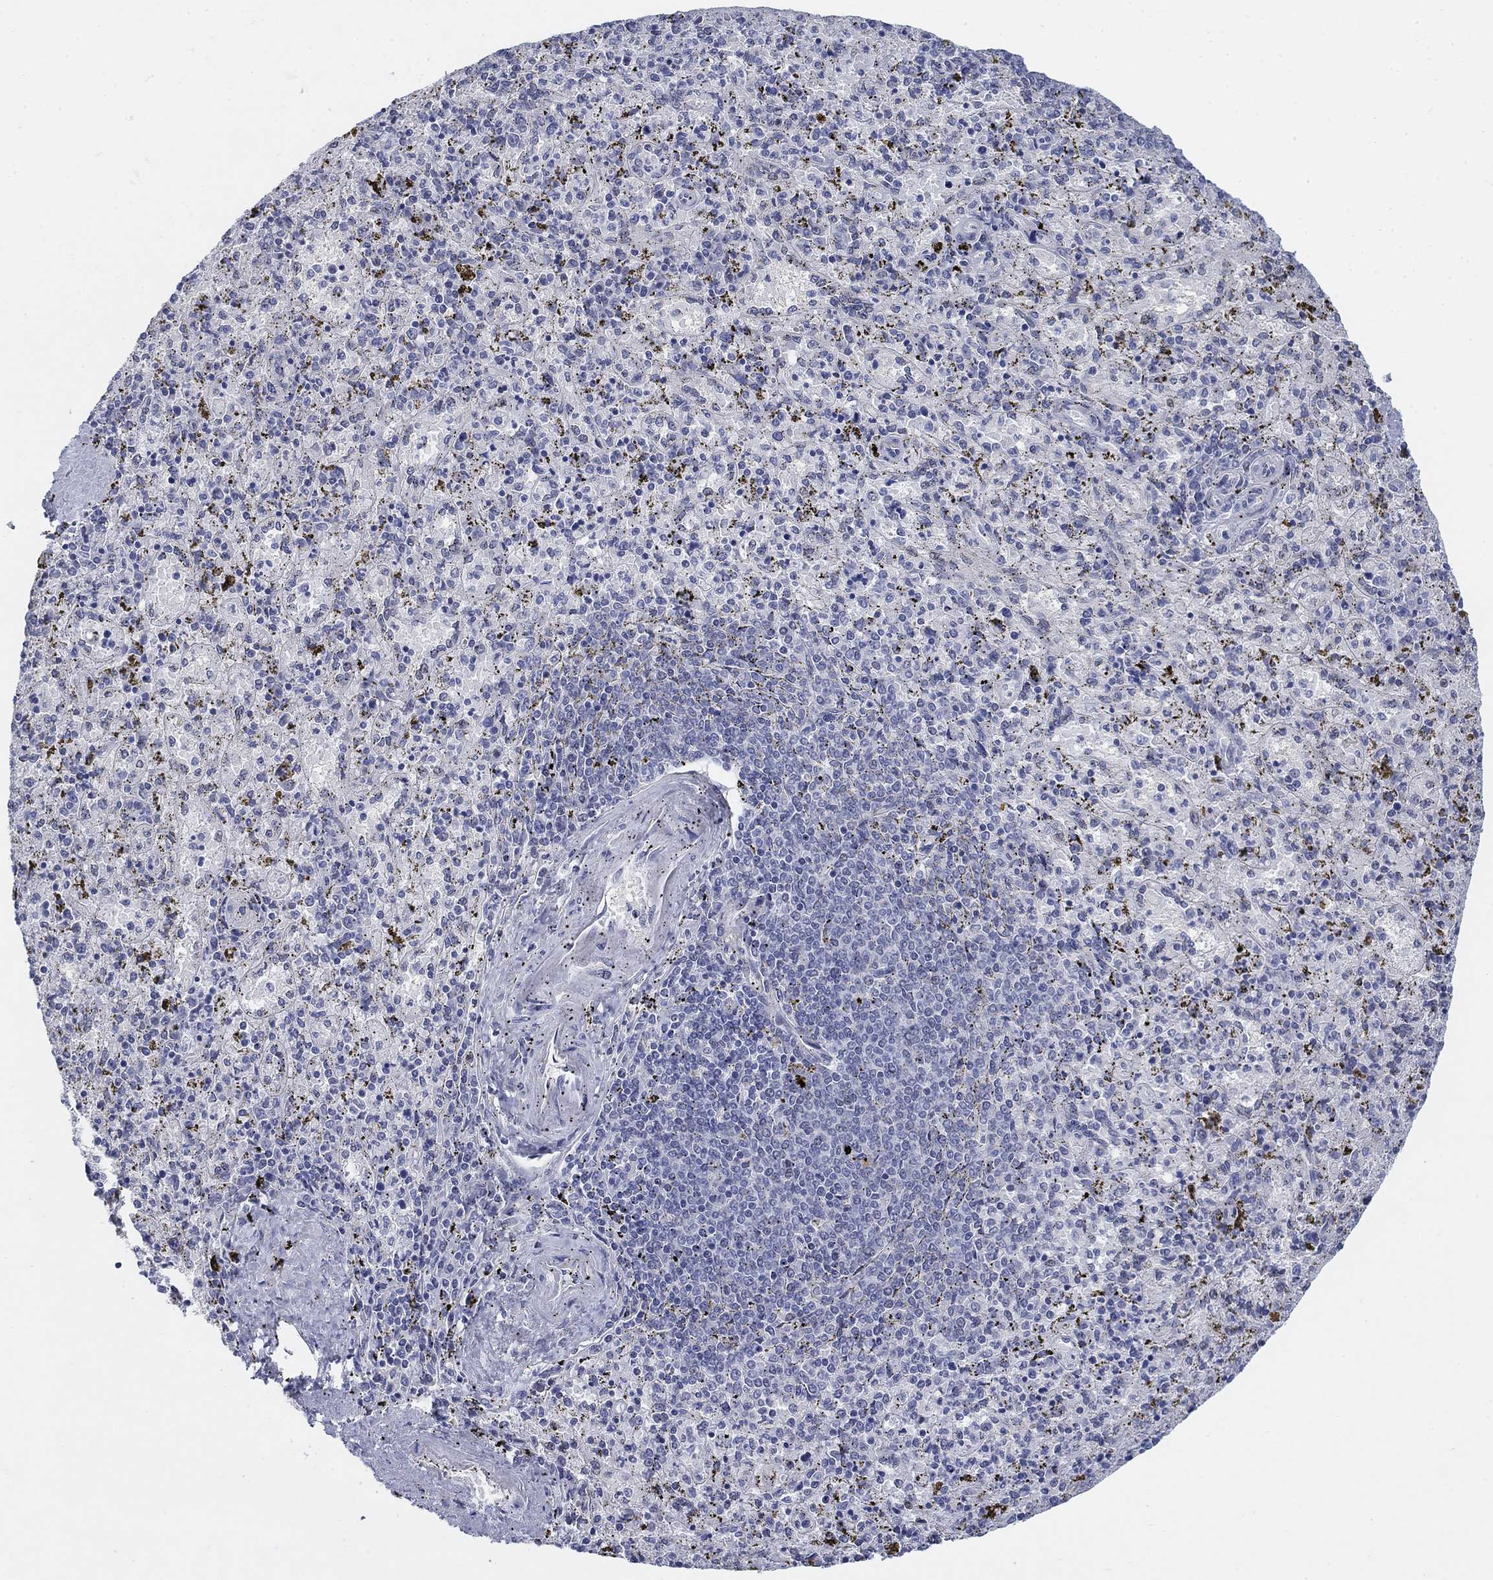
{"staining": {"intensity": "negative", "quantity": "none", "location": "none"}, "tissue": "spleen", "cell_type": "Cells in red pulp", "image_type": "normal", "snomed": [{"axis": "morphology", "description": "Normal tissue, NOS"}, {"axis": "topography", "description": "Spleen"}], "caption": "Spleen was stained to show a protein in brown. There is no significant staining in cells in red pulp. Nuclei are stained in blue.", "gene": "MYO3A", "patient": {"sex": "female", "age": 50}}